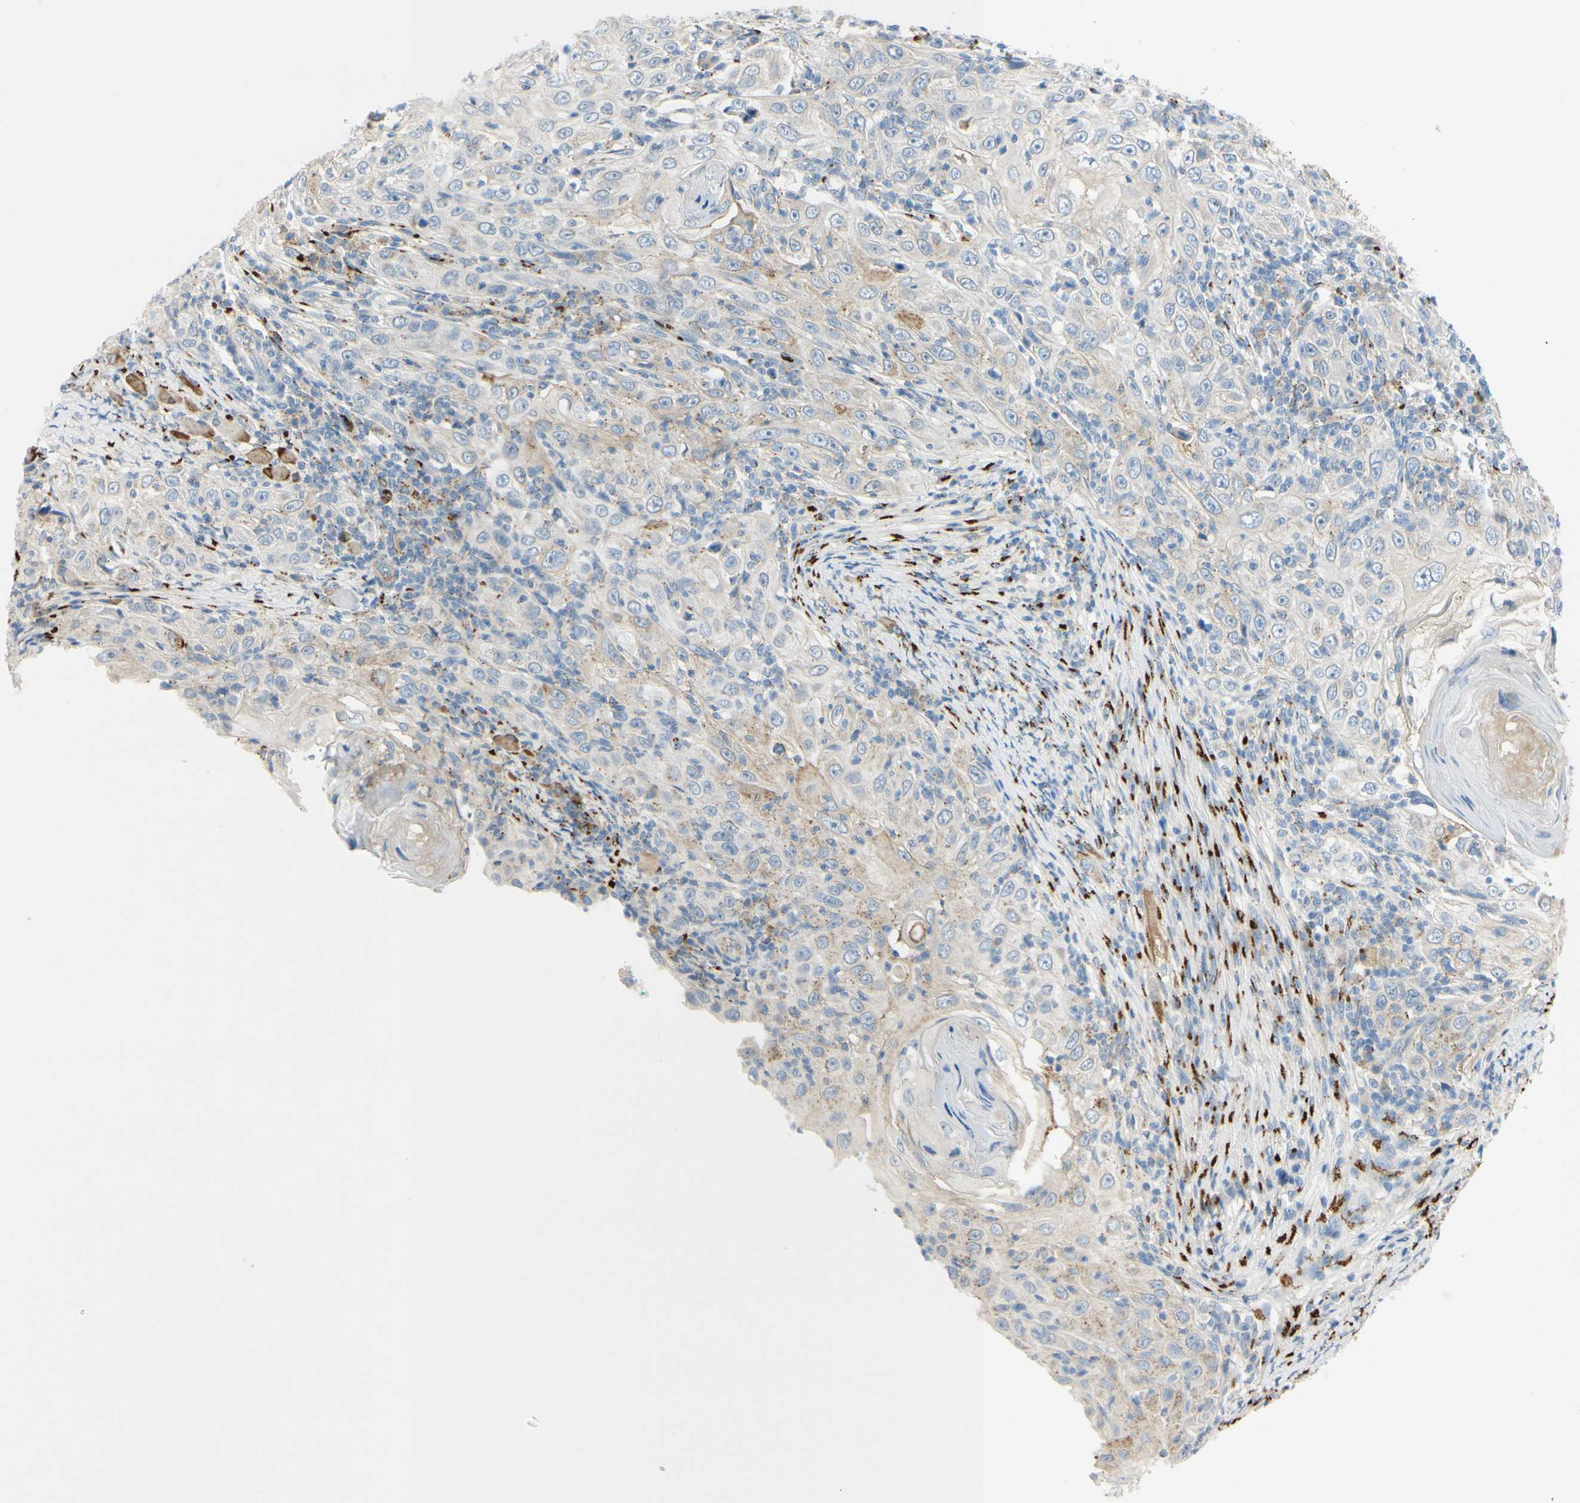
{"staining": {"intensity": "weak", "quantity": "<25%", "location": "cytoplasmic/membranous"}, "tissue": "skin cancer", "cell_type": "Tumor cells", "image_type": "cancer", "snomed": [{"axis": "morphology", "description": "Squamous cell carcinoma, NOS"}, {"axis": "topography", "description": "Skin"}], "caption": "IHC of human squamous cell carcinoma (skin) exhibits no positivity in tumor cells.", "gene": "GALNT5", "patient": {"sex": "female", "age": 88}}